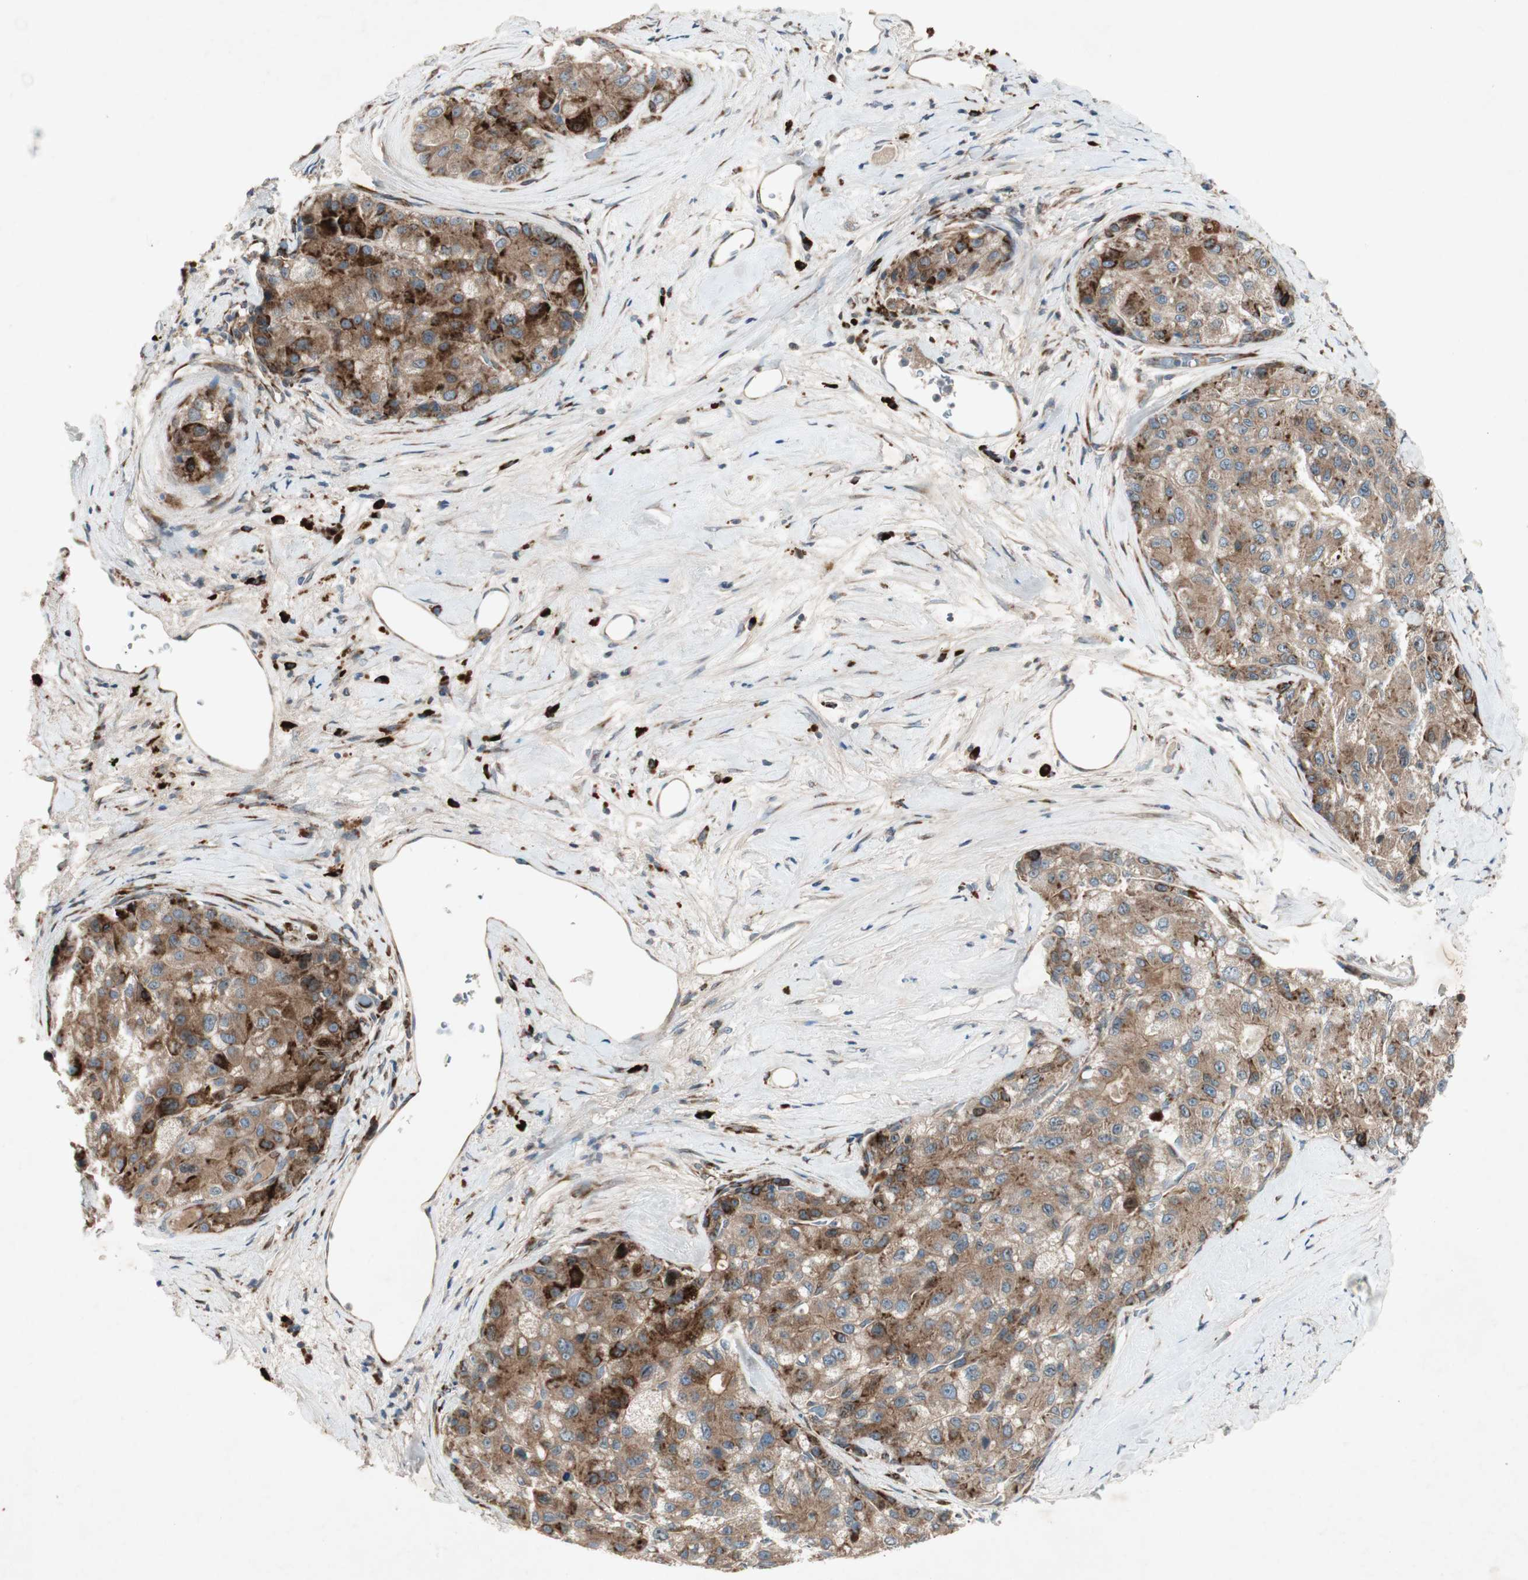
{"staining": {"intensity": "strong", "quantity": ">75%", "location": "cytoplasmic/membranous"}, "tissue": "liver cancer", "cell_type": "Tumor cells", "image_type": "cancer", "snomed": [{"axis": "morphology", "description": "Carcinoma, Hepatocellular, NOS"}, {"axis": "topography", "description": "Liver"}], "caption": "A photomicrograph of human hepatocellular carcinoma (liver) stained for a protein displays strong cytoplasmic/membranous brown staining in tumor cells. The staining was performed using DAB to visualize the protein expression in brown, while the nuclei were stained in blue with hematoxylin (Magnification: 20x).", "gene": "APOO", "patient": {"sex": "male", "age": 80}}